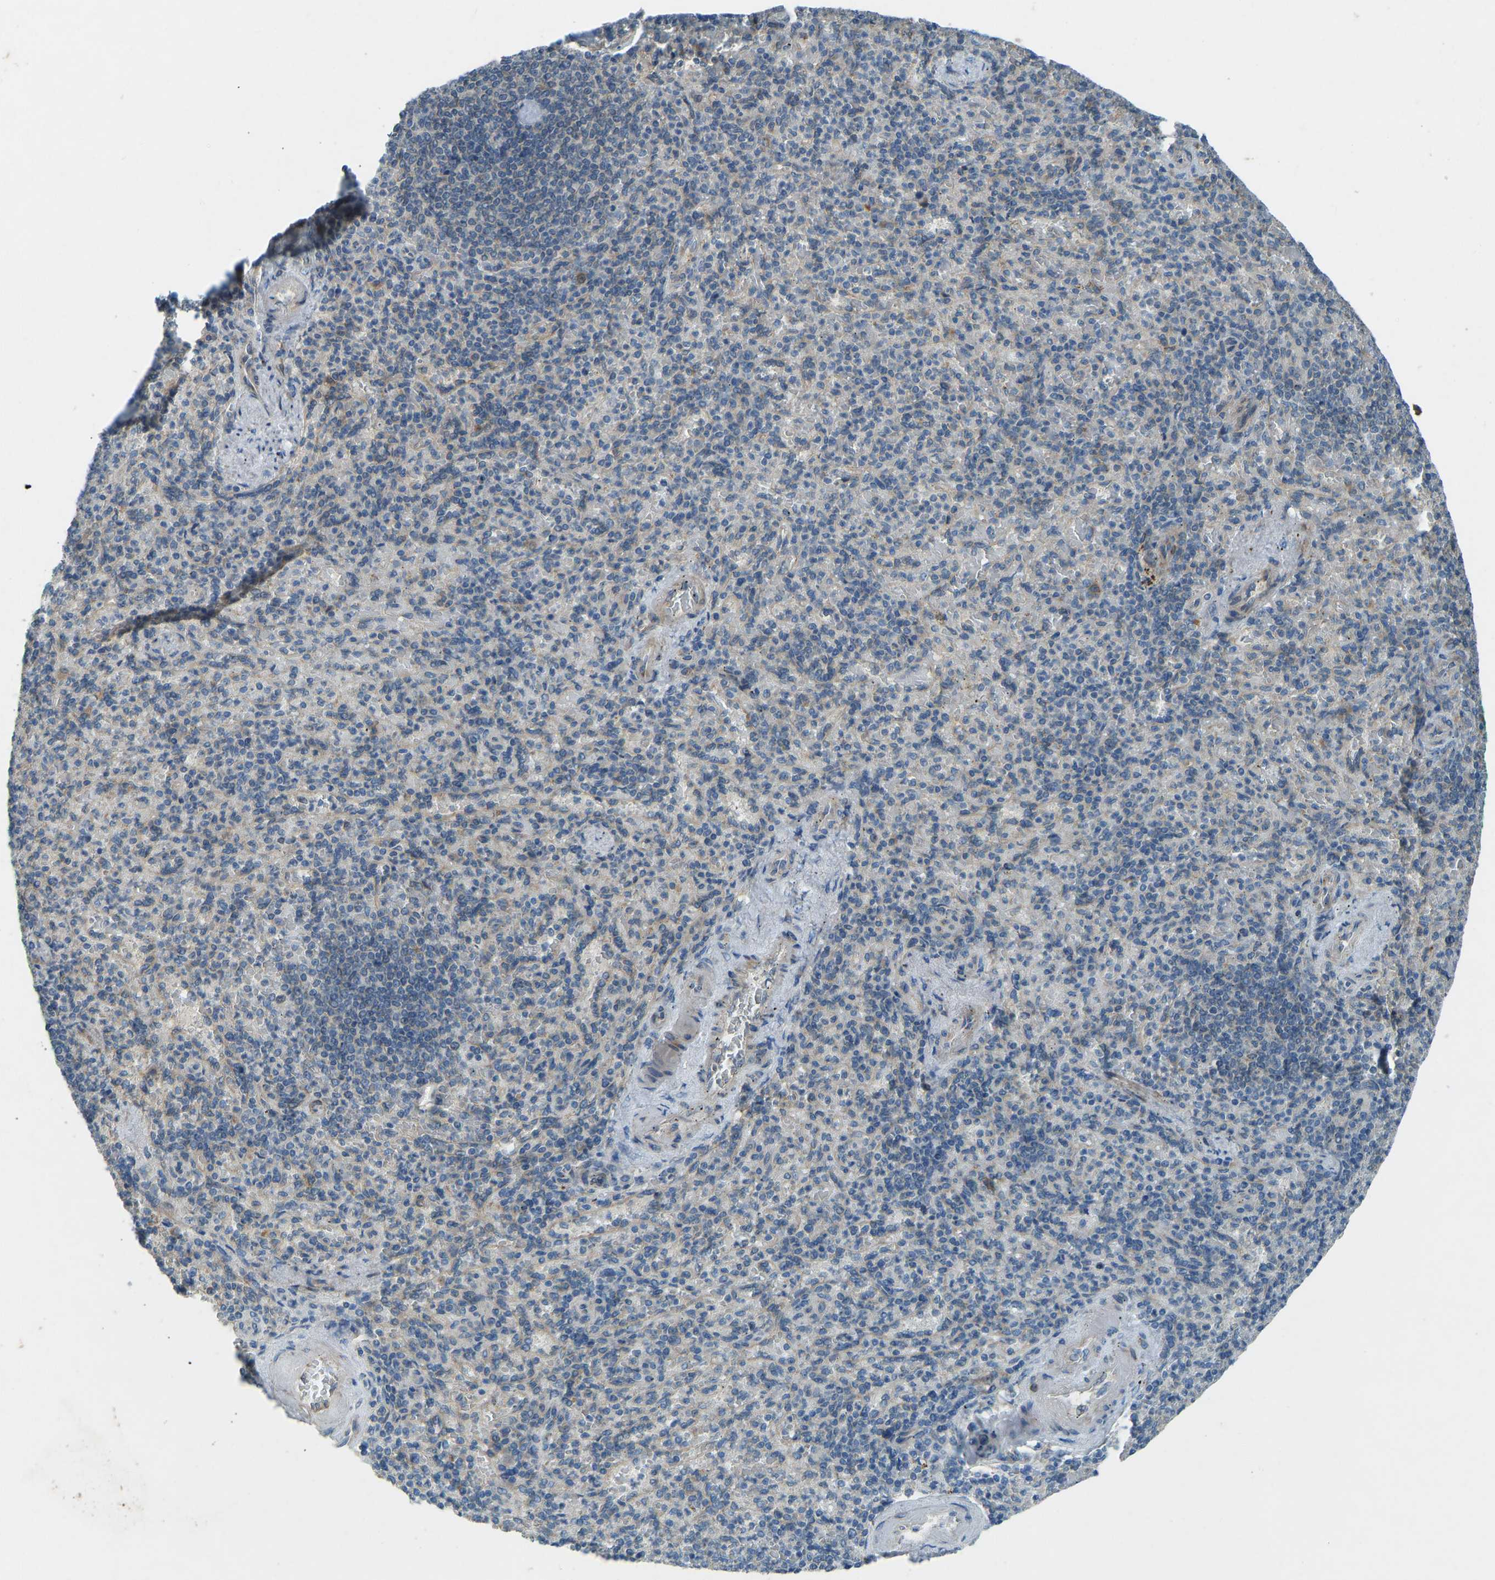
{"staining": {"intensity": "weak", "quantity": "<25%", "location": "cytoplasmic/membranous"}, "tissue": "spleen", "cell_type": "Cells in red pulp", "image_type": "normal", "snomed": [{"axis": "morphology", "description": "Normal tissue, NOS"}, {"axis": "topography", "description": "Spleen"}], "caption": "Cells in red pulp are negative for brown protein staining in normal spleen. Nuclei are stained in blue.", "gene": "STAU2", "patient": {"sex": "female", "age": 74}}